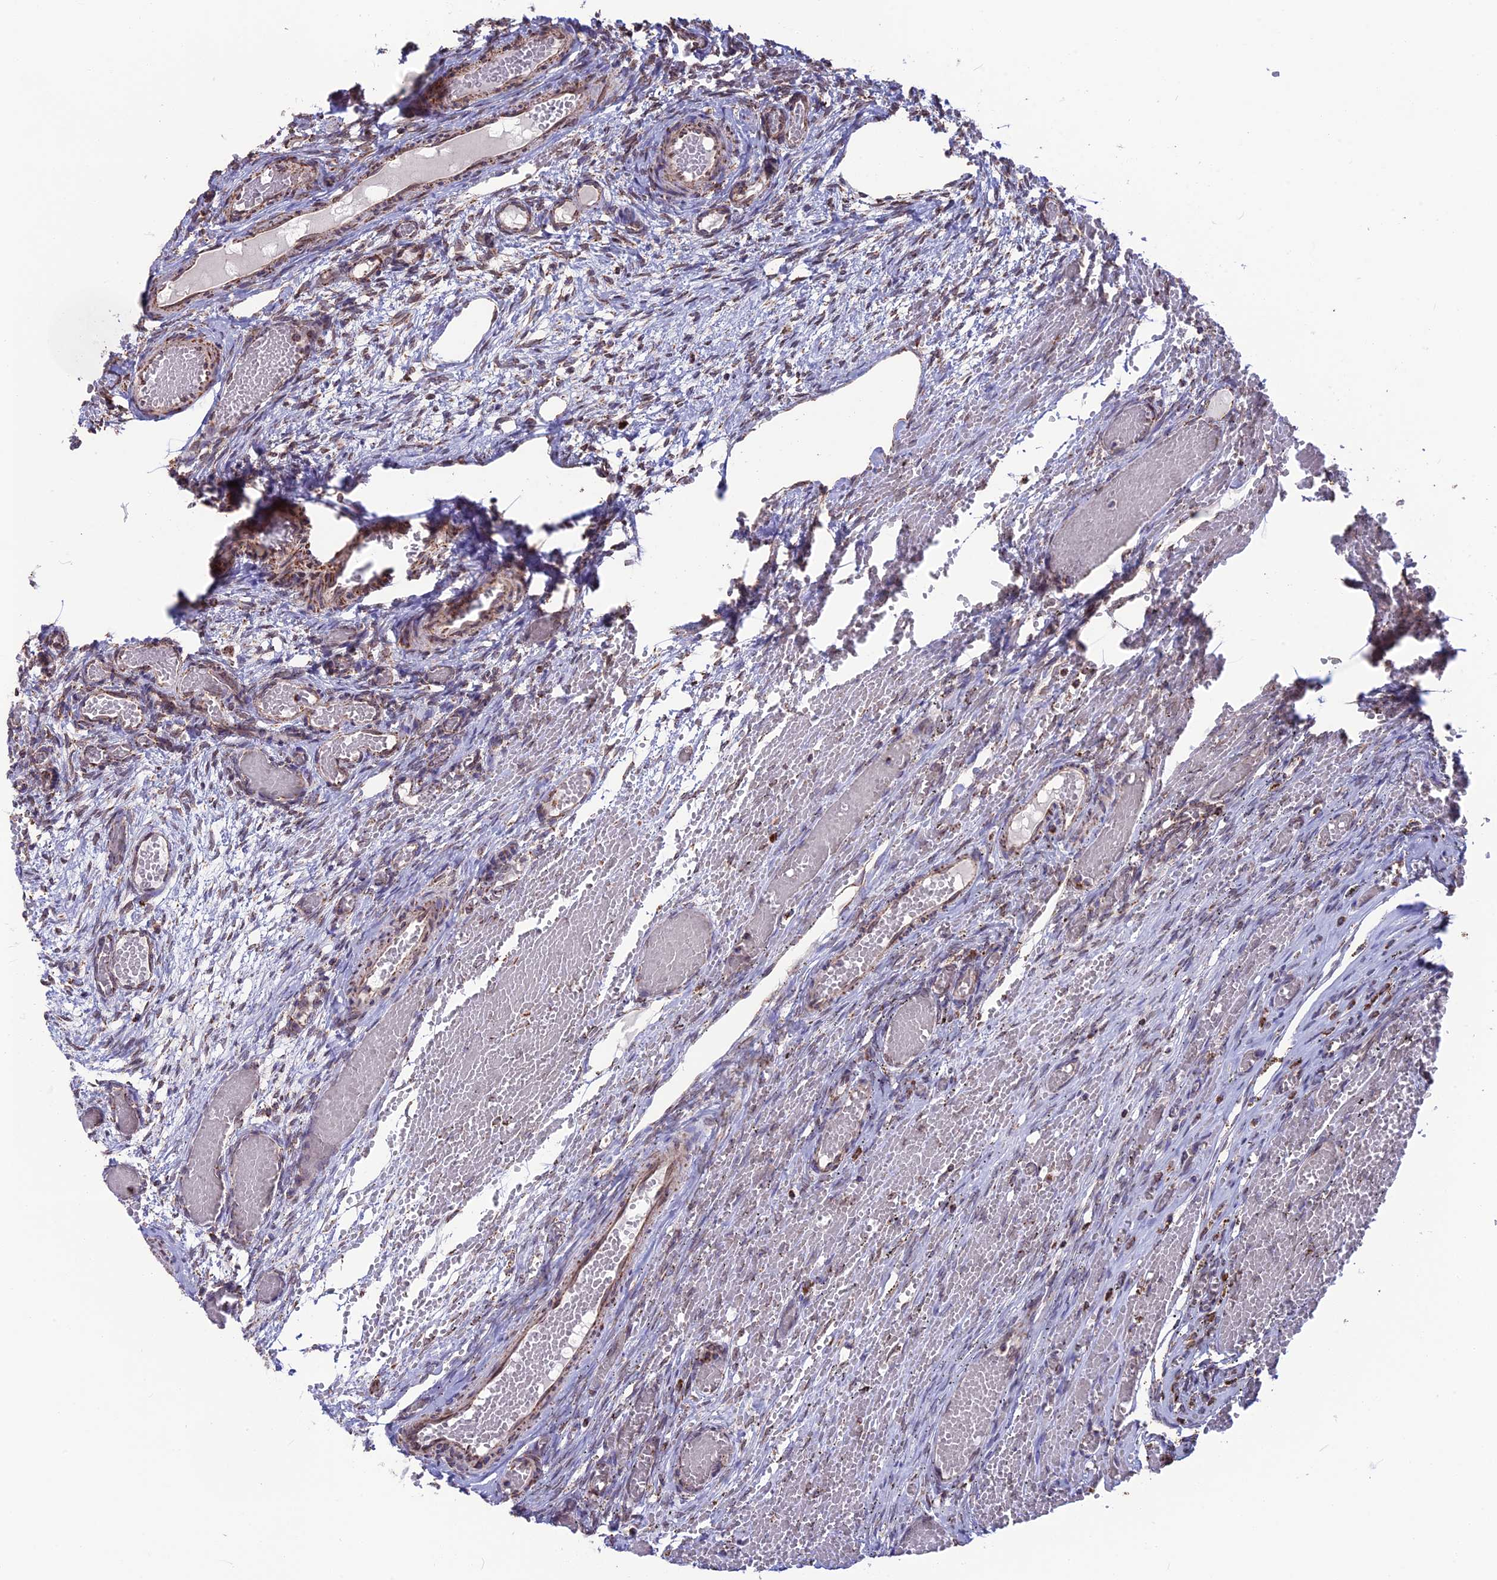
{"staining": {"intensity": "strong", "quantity": ">75%", "location": "cytoplasmic/membranous"}, "tissue": "ovary", "cell_type": "Follicle cells", "image_type": "normal", "snomed": [{"axis": "morphology", "description": "Adenocarcinoma, NOS"}, {"axis": "topography", "description": "Endometrium"}], "caption": "Immunohistochemical staining of unremarkable ovary displays >75% levels of strong cytoplasmic/membranous protein staining in approximately >75% of follicle cells.", "gene": "CS", "patient": {"sex": "female", "age": 32}}